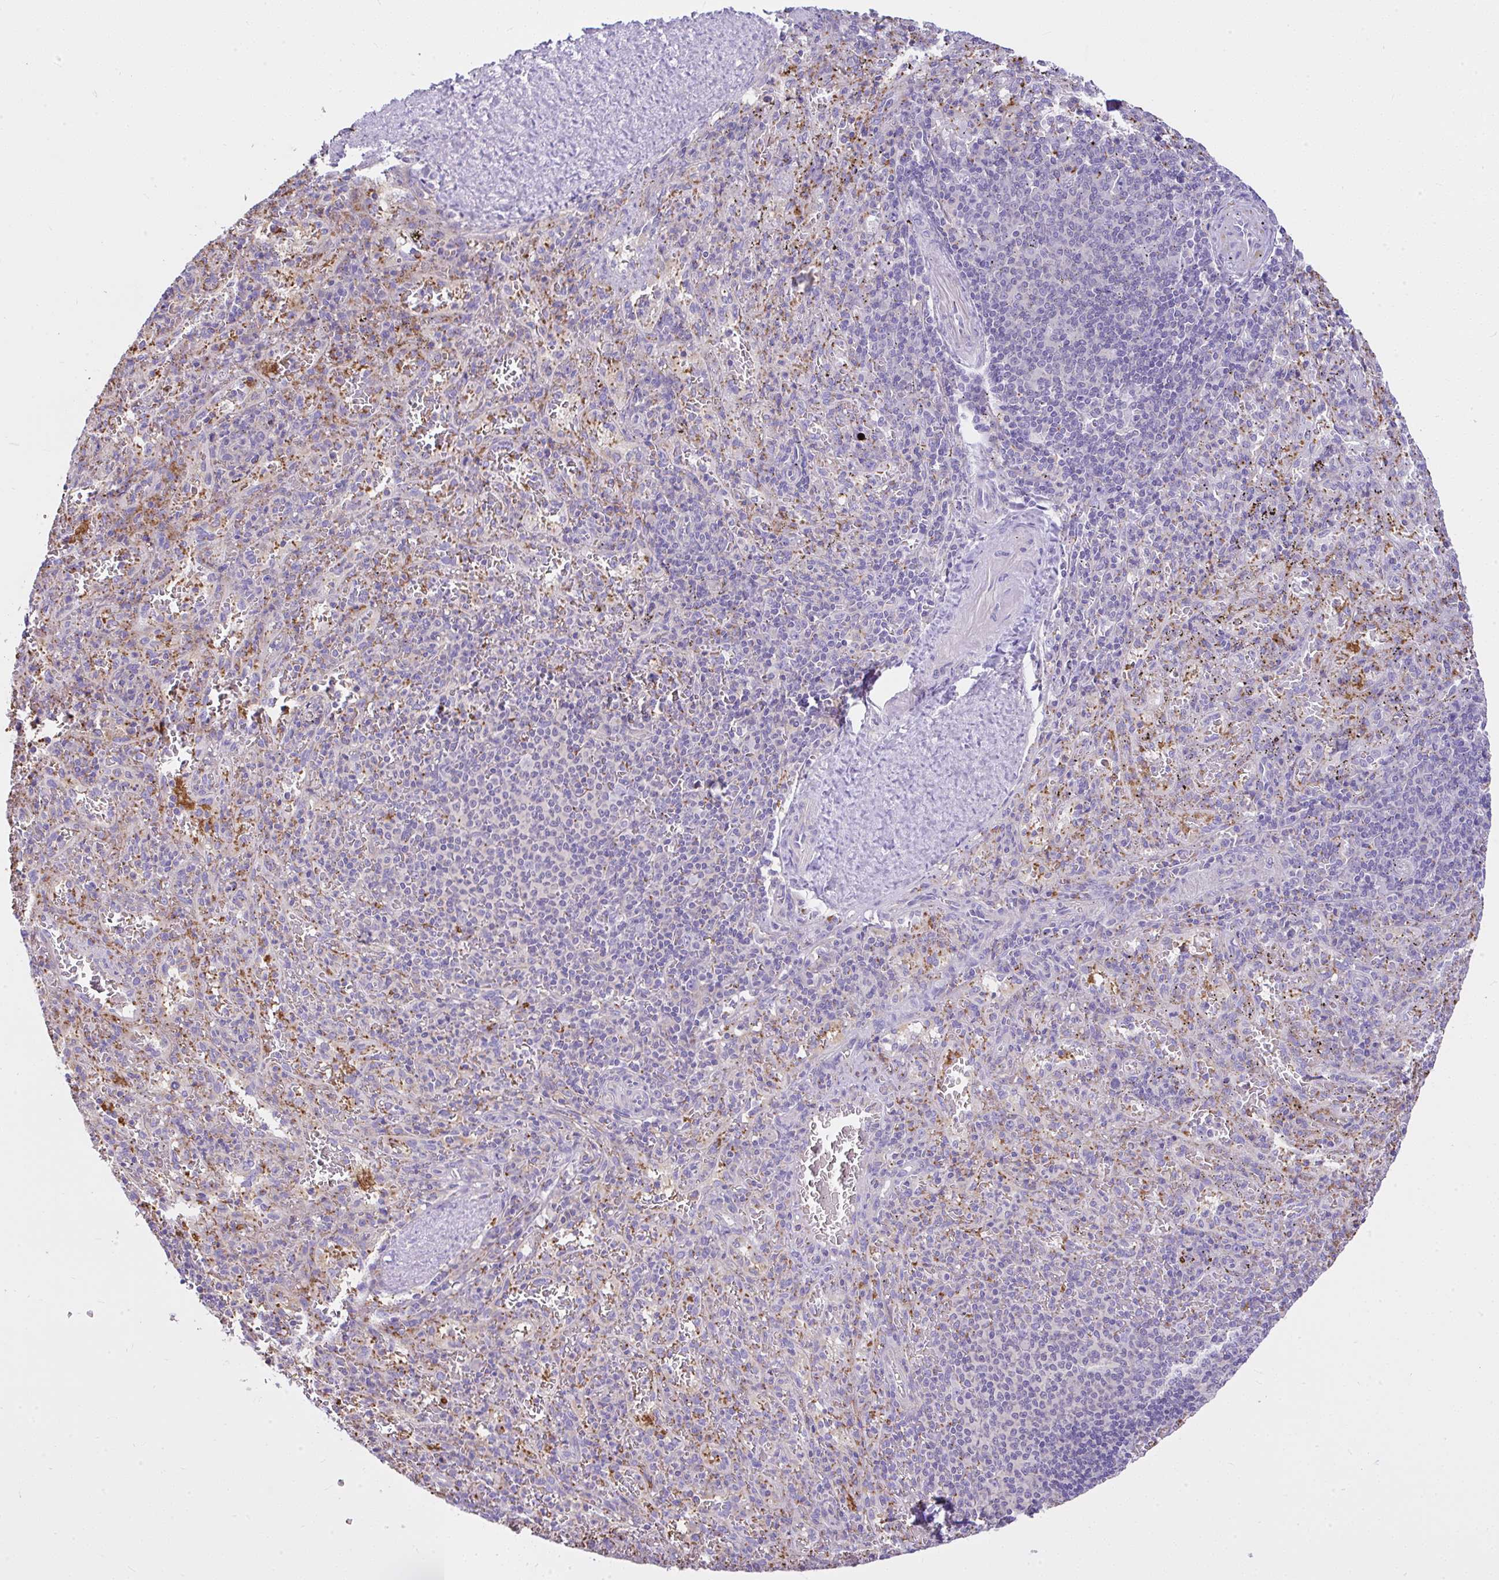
{"staining": {"intensity": "moderate", "quantity": "<25%", "location": "cytoplasmic/membranous"}, "tissue": "spleen", "cell_type": "Cells in red pulp", "image_type": "normal", "snomed": [{"axis": "morphology", "description": "Normal tissue, NOS"}, {"axis": "topography", "description": "Spleen"}], "caption": "Immunohistochemical staining of unremarkable human spleen shows <25% levels of moderate cytoplasmic/membranous protein positivity in about <25% of cells in red pulp.", "gene": "CCDC142", "patient": {"sex": "male", "age": 57}}